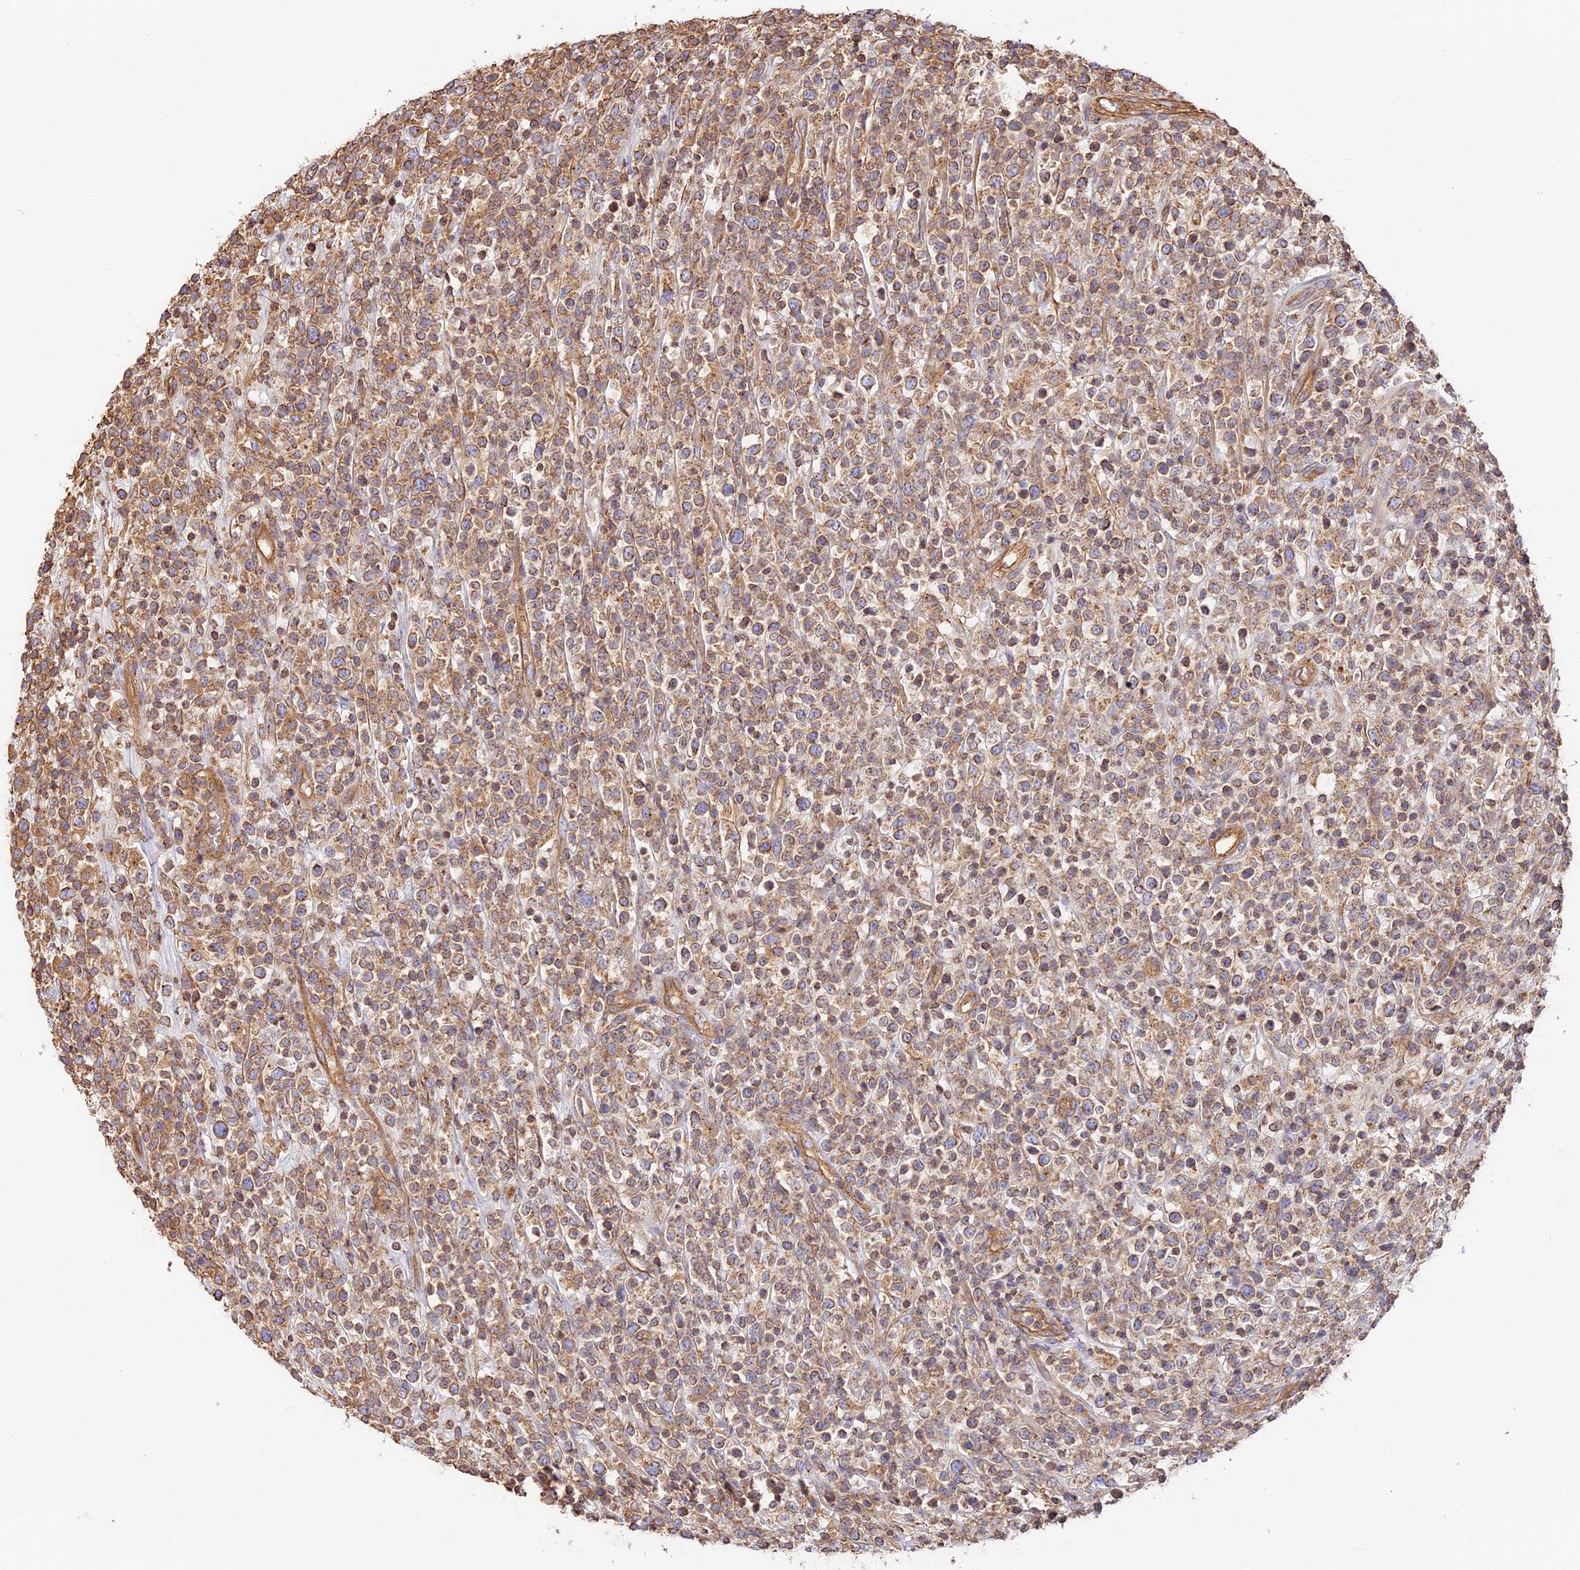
{"staining": {"intensity": "weak", "quantity": ">75%", "location": "cytoplasmic/membranous"}, "tissue": "lymphoma", "cell_type": "Tumor cells", "image_type": "cancer", "snomed": [{"axis": "morphology", "description": "Malignant lymphoma, non-Hodgkin's type, High grade"}, {"axis": "topography", "description": "Colon"}], "caption": "Immunohistochemistry of human malignant lymphoma, non-Hodgkin's type (high-grade) demonstrates low levels of weak cytoplasmic/membranous staining in about >75% of tumor cells.", "gene": "VPS18", "patient": {"sex": "female", "age": 53}}